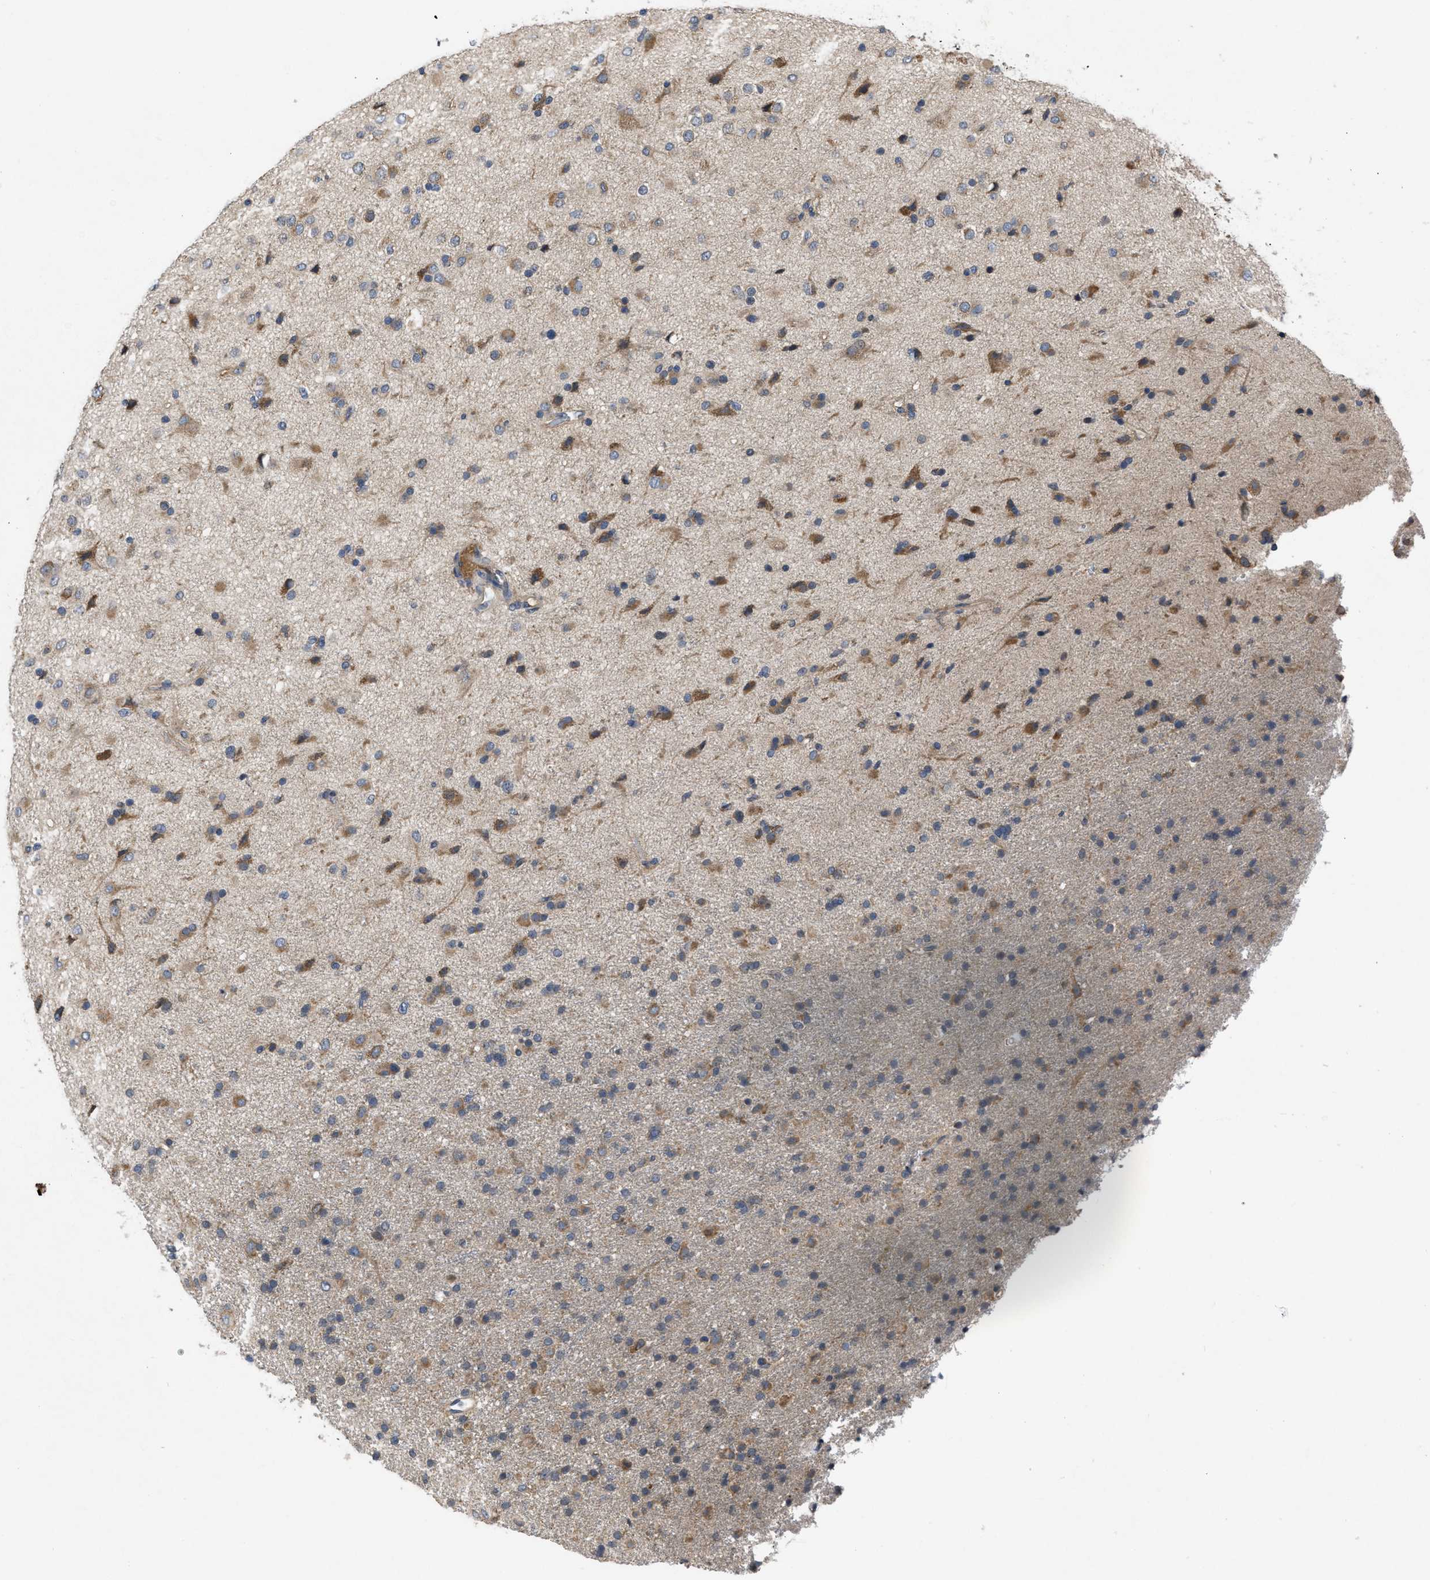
{"staining": {"intensity": "moderate", "quantity": ">75%", "location": "cytoplasmic/membranous"}, "tissue": "glioma", "cell_type": "Tumor cells", "image_type": "cancer", "snomed": [{"axis": "morphology", "description": "Glioma, malignant, Low grade"}, {"axis": "topography", "description": "Brain"}], "caption": "IHC staining of malignant low-grade glioma, which exhibits medium levels of moderate cytoplasmic/membranous staining in approximately >75% of tumor cells indicating moderate cytoplasmic/membranous protein staining. The staining was performed using DAB (3,3'-diaminobenzidine) (brown) for protein detection and nuclei were counterstained in hematoxylin (blue).", "gene": "VPS4A", "patient": {"sex": "male", "age": 65}}